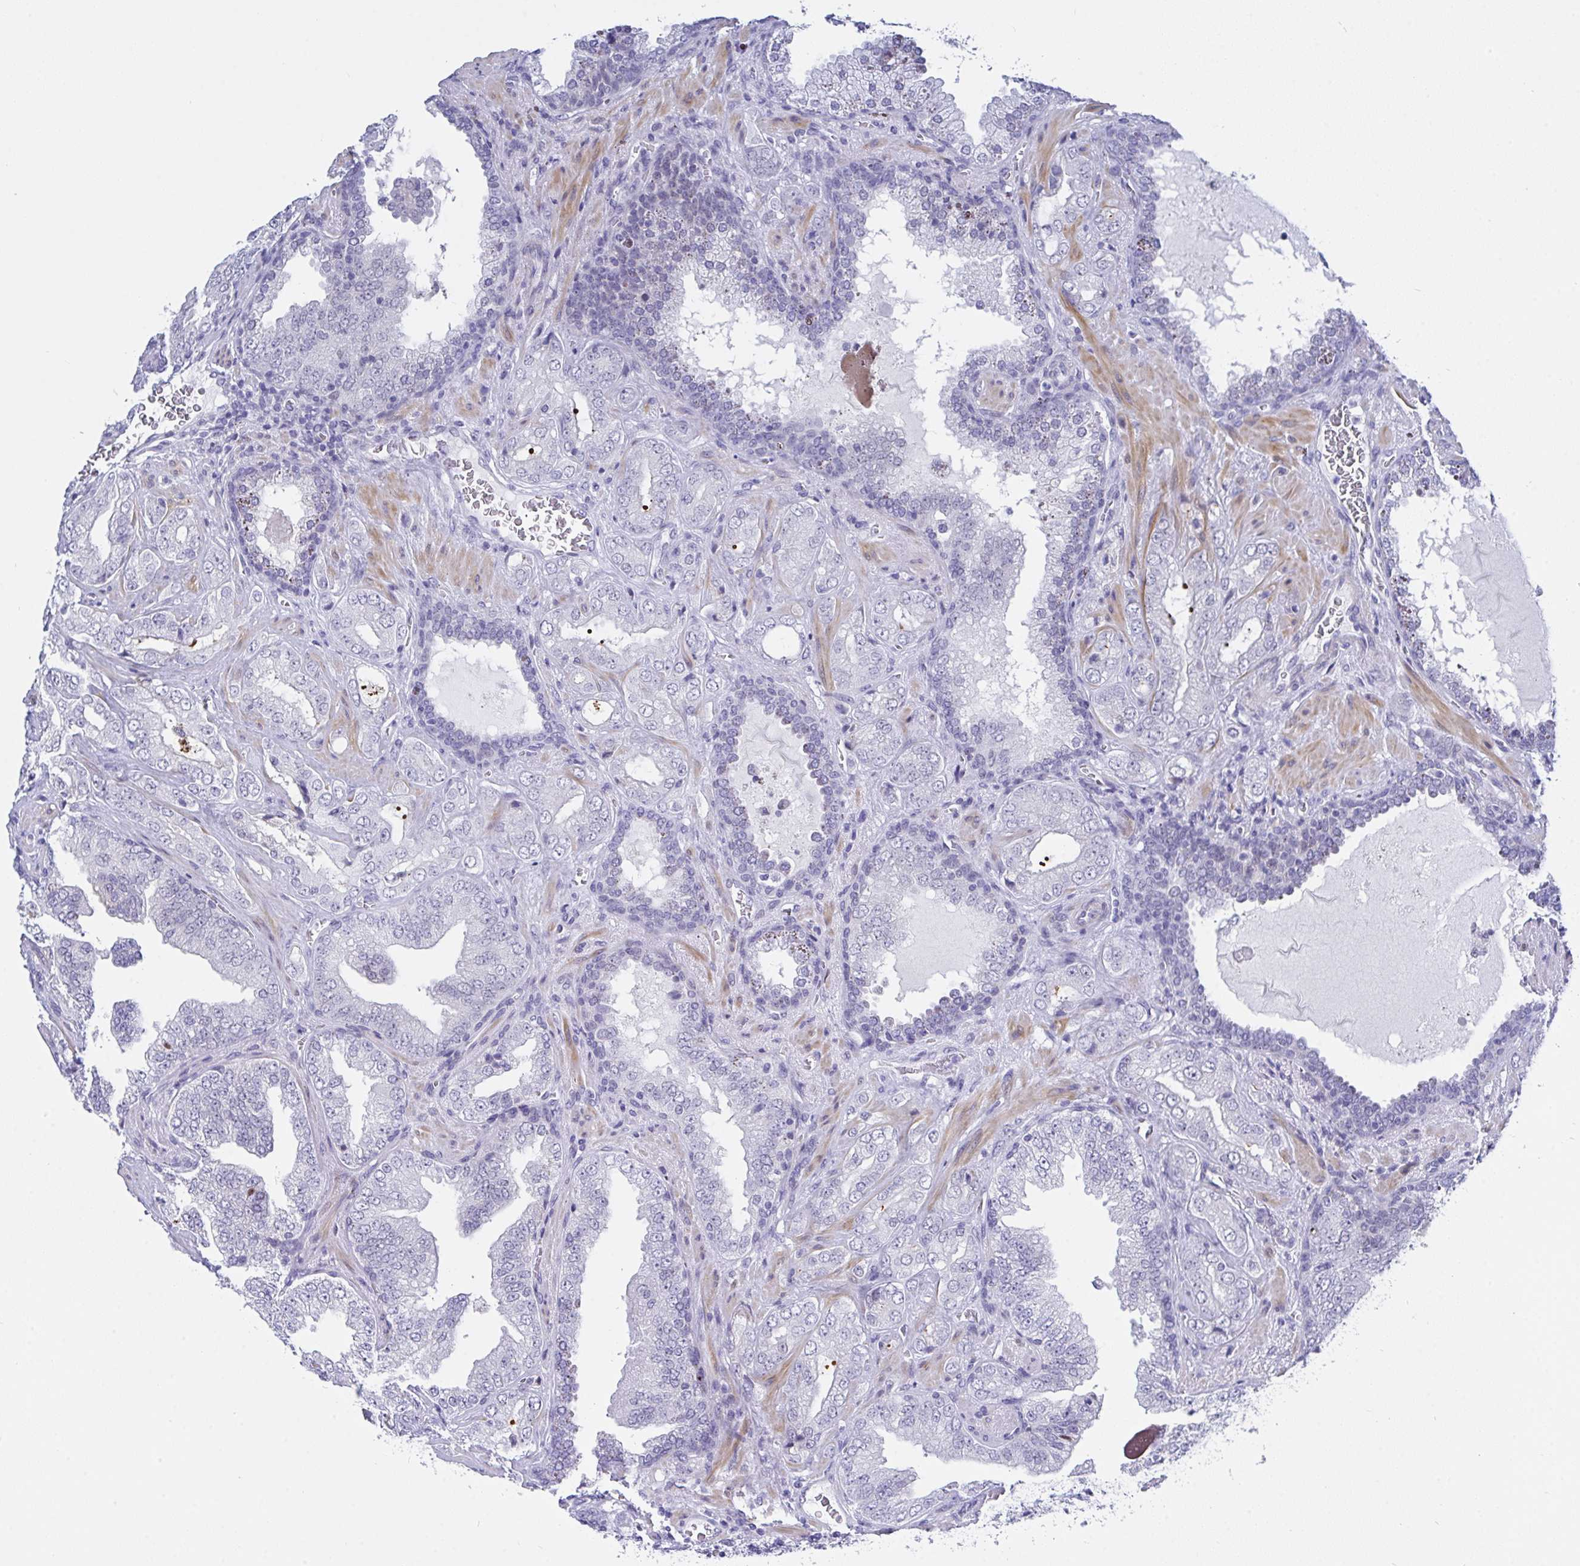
{"staining": {"intensity": "negative", "quantity": "none", "location": "none"}, "tissue": "prostate cancer", "cell_type": "Tumor cells", "image_type": "cancer", "snomed": [{"axis": "morphology", "description": "Adenocarcinoma, High grade"}, {"axis": "topography", "description": "Prostate"}], "caption": "DAB (3,3'-diaminobenzidine) immunohistochemical staining of adenocarcinoma (high-grade) (prostate) exhibits no significant expression in tumor cells.", "gene": "FBXL22", "patient": {"sex": "male", "age": 67}}